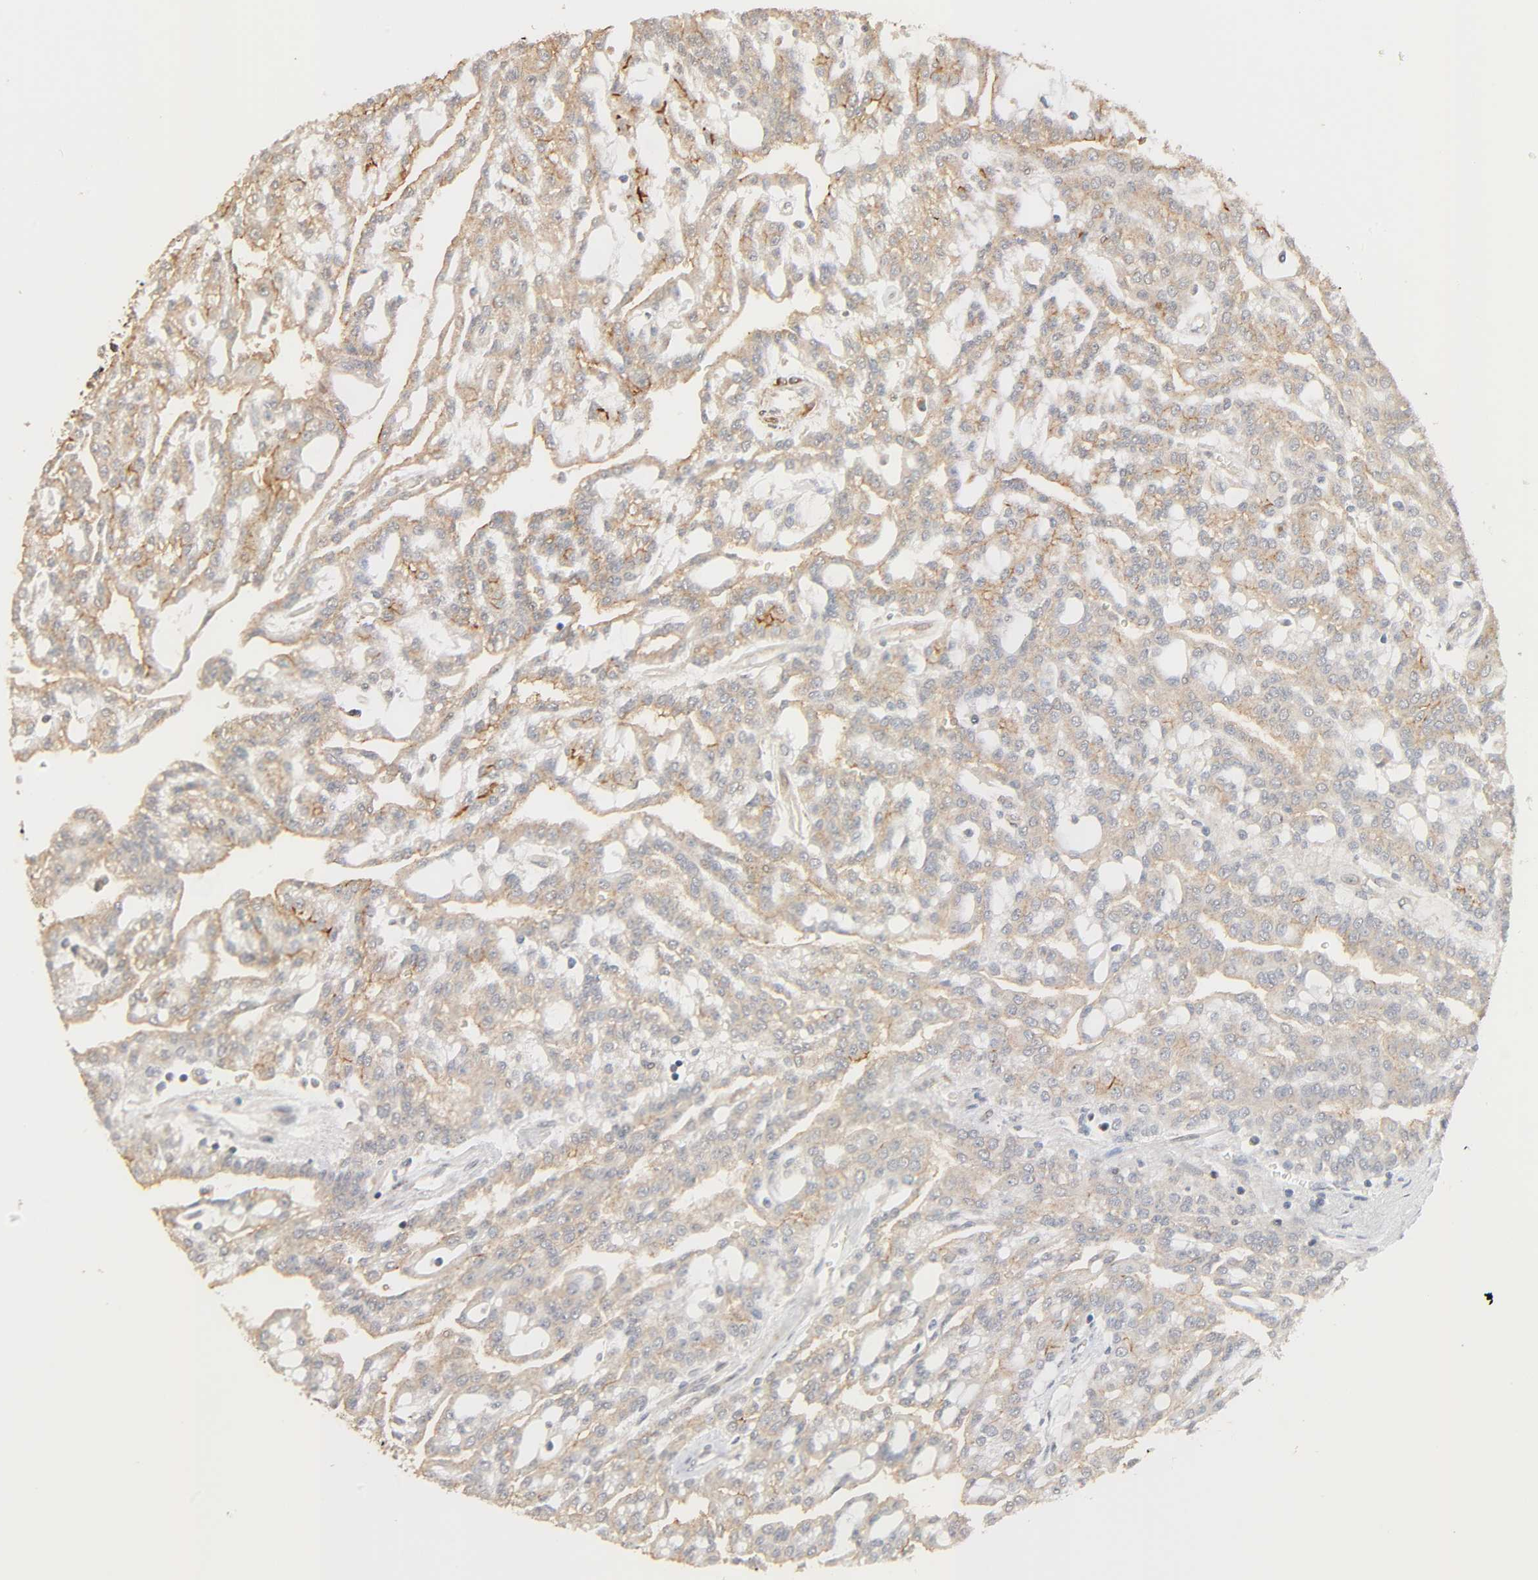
{"staining": {"intensity": "moderate", "quantity": ">75%", "location": "cytoplasmic/membranous"}, "tissue": "renal cancer", "cell_type": "Tumor cells", "image_type": "cancer", "snomed": [{"axis": "morphology", "description": "Adenocarcinoma, NOS"}, {"axis": "topography", "description": "Kidney"}], "caption": "Renal cancer was stained to show a protein in brown. There is medium levels of moderate cytoplasmic/membranous positivity in approximately >75% of tumor cells. The staining was performed using DAB (3,3'-diaminobenzidine), with brown indicating positive protein expression. Nuclei are stained blue with hematoxylin.", "gene": "NEMF", "patient": {"sex": "male", "age": 63}}